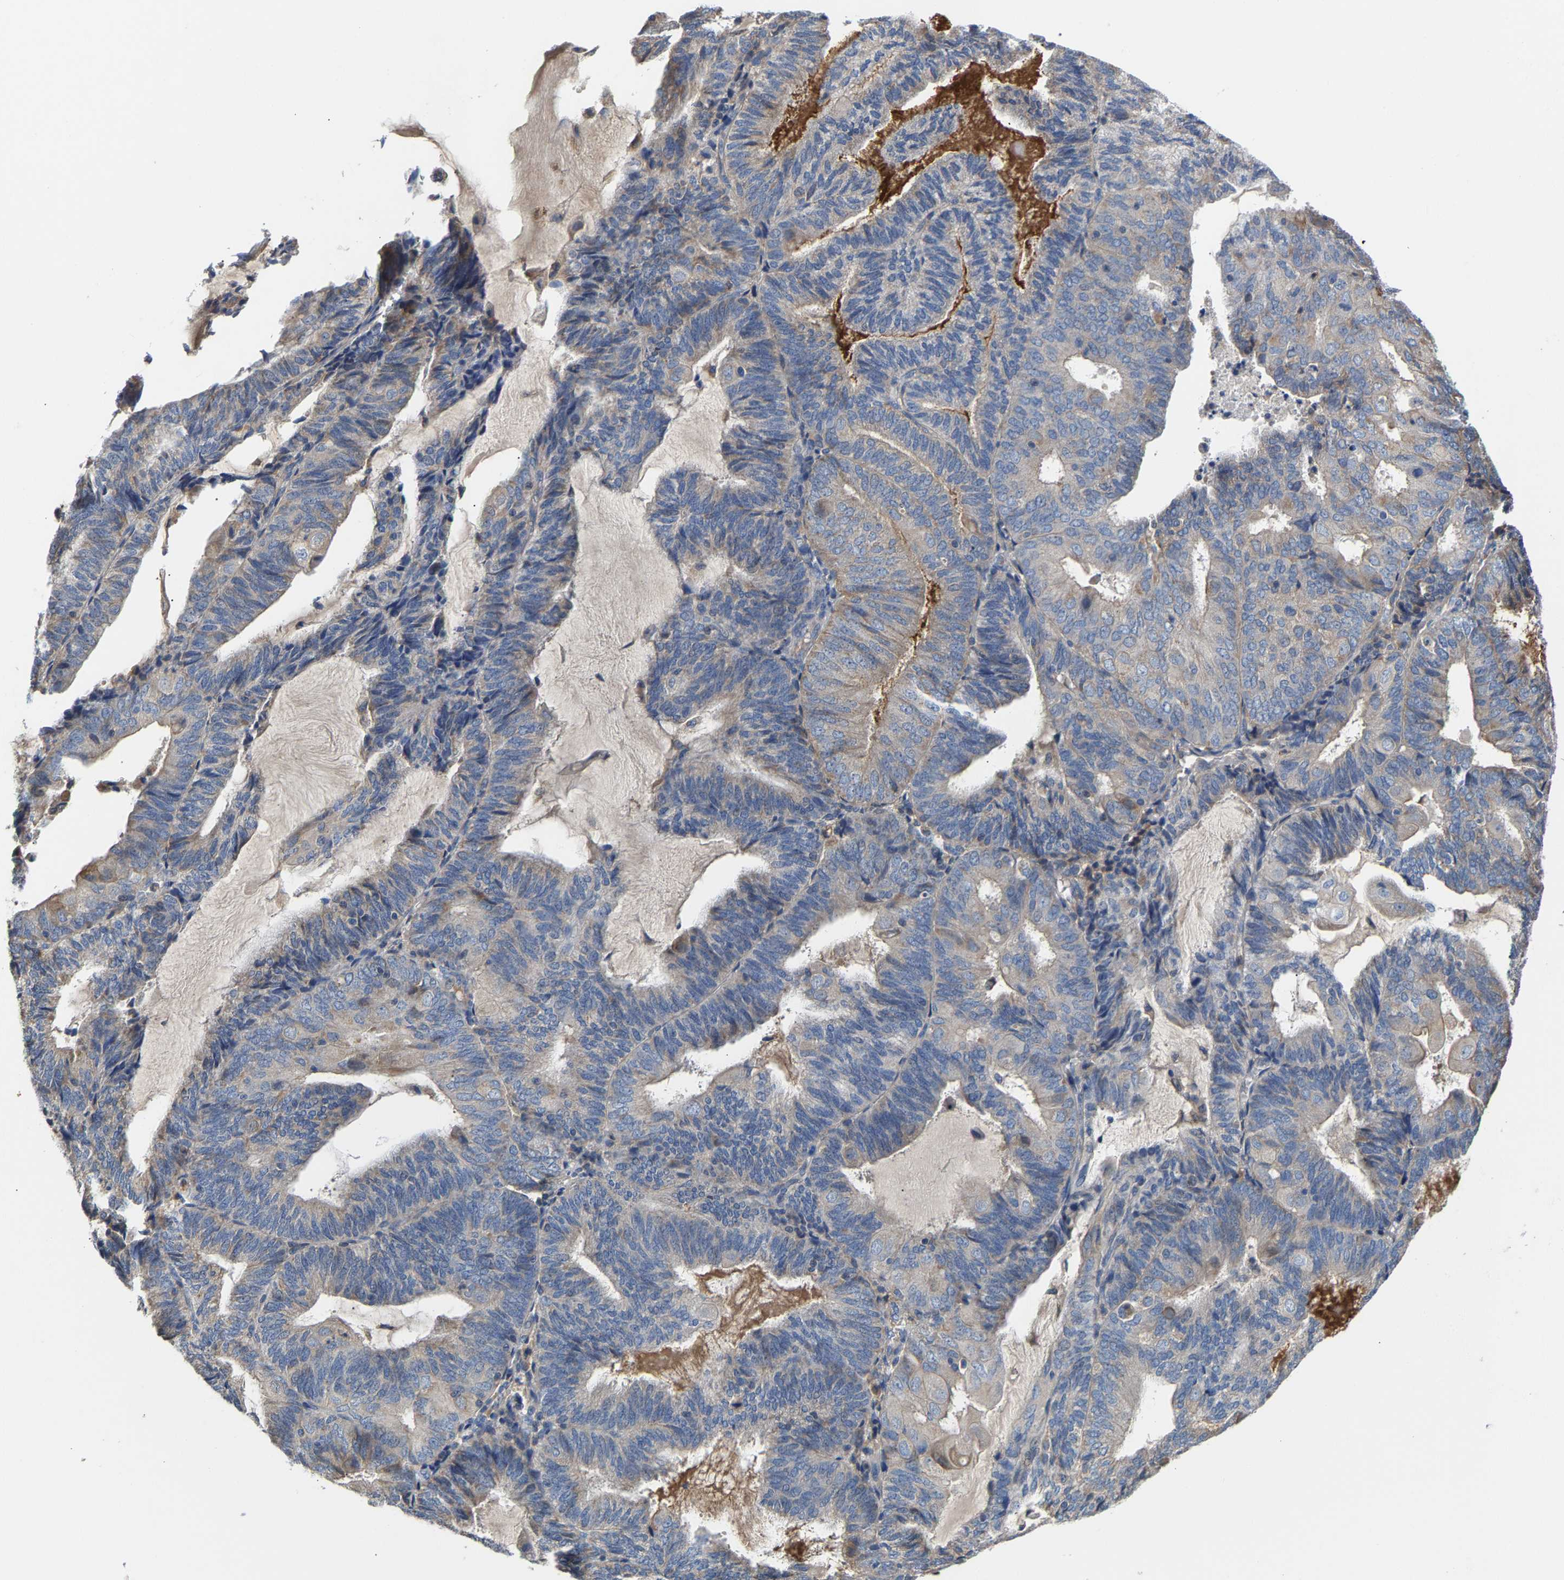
{"staining": {"intensity": "negative", "quantity": "none", "location": "none"}, "tissue": "endometrial cancer", "cell_type": "Tumor cells", "image_type": "cancer", "snomed": [{"axis": "morphology", "description": "Adenocarcinoma, NOS"}, {"axis": "topography", "description": "Endometrium"}], "caption": "Immunohistochemistry image of human endometrial adenocarcinoma stained for a protein (brown), which displays no positivity in tumor cells. Brightfield microscopy of IHC stained with DAB (brown) and hematoxylin (blue), captured at high magnification.", "gene": "CCDC171", "patient": {"sex": "female", "age": 81}}